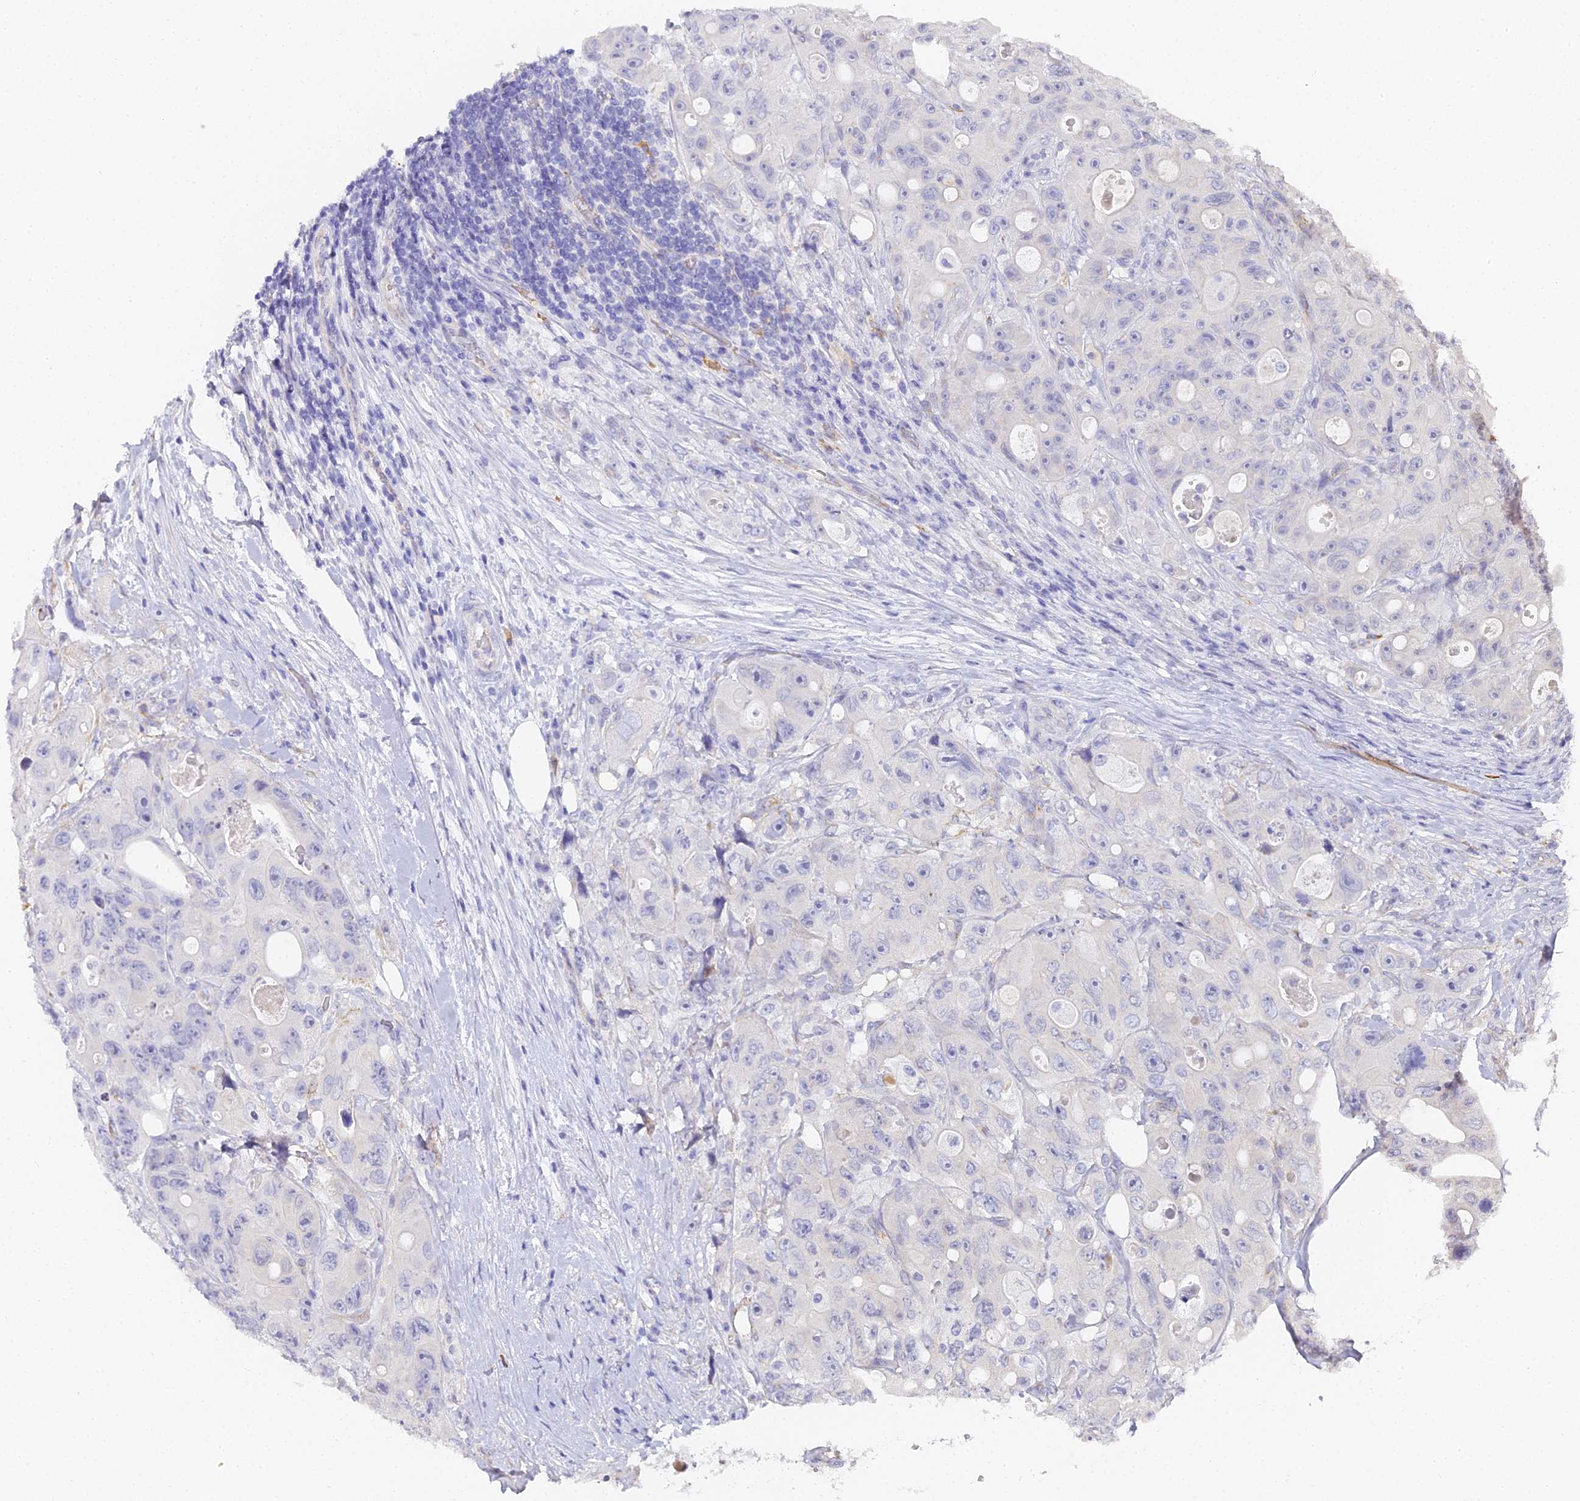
{"staining": {"intensity": "negative", "quantity": "none", "location": "none"}, "tissue": "colorectal cancer", "cell_type": "Tumor cells", "image_type": "cancer", "snomed": [{"axis": "morphology", "description": "Adenocarcinoma, NOS"}, {"axis": "topography", "description": "Colon"}], "caption": "Immunohistochemistry micrograph of neoplastic tissue: human colorectal cancer stained with DAB demonstrates no significant protein expression in tumor cells. The staining was performed using DAB to visualize the protein expression in brown, while the nuclei were stained in blue with hematoxylin (Magnification: 20x).", "gene": "GJA1", "patient": {"sex": "female", "age": 46}}